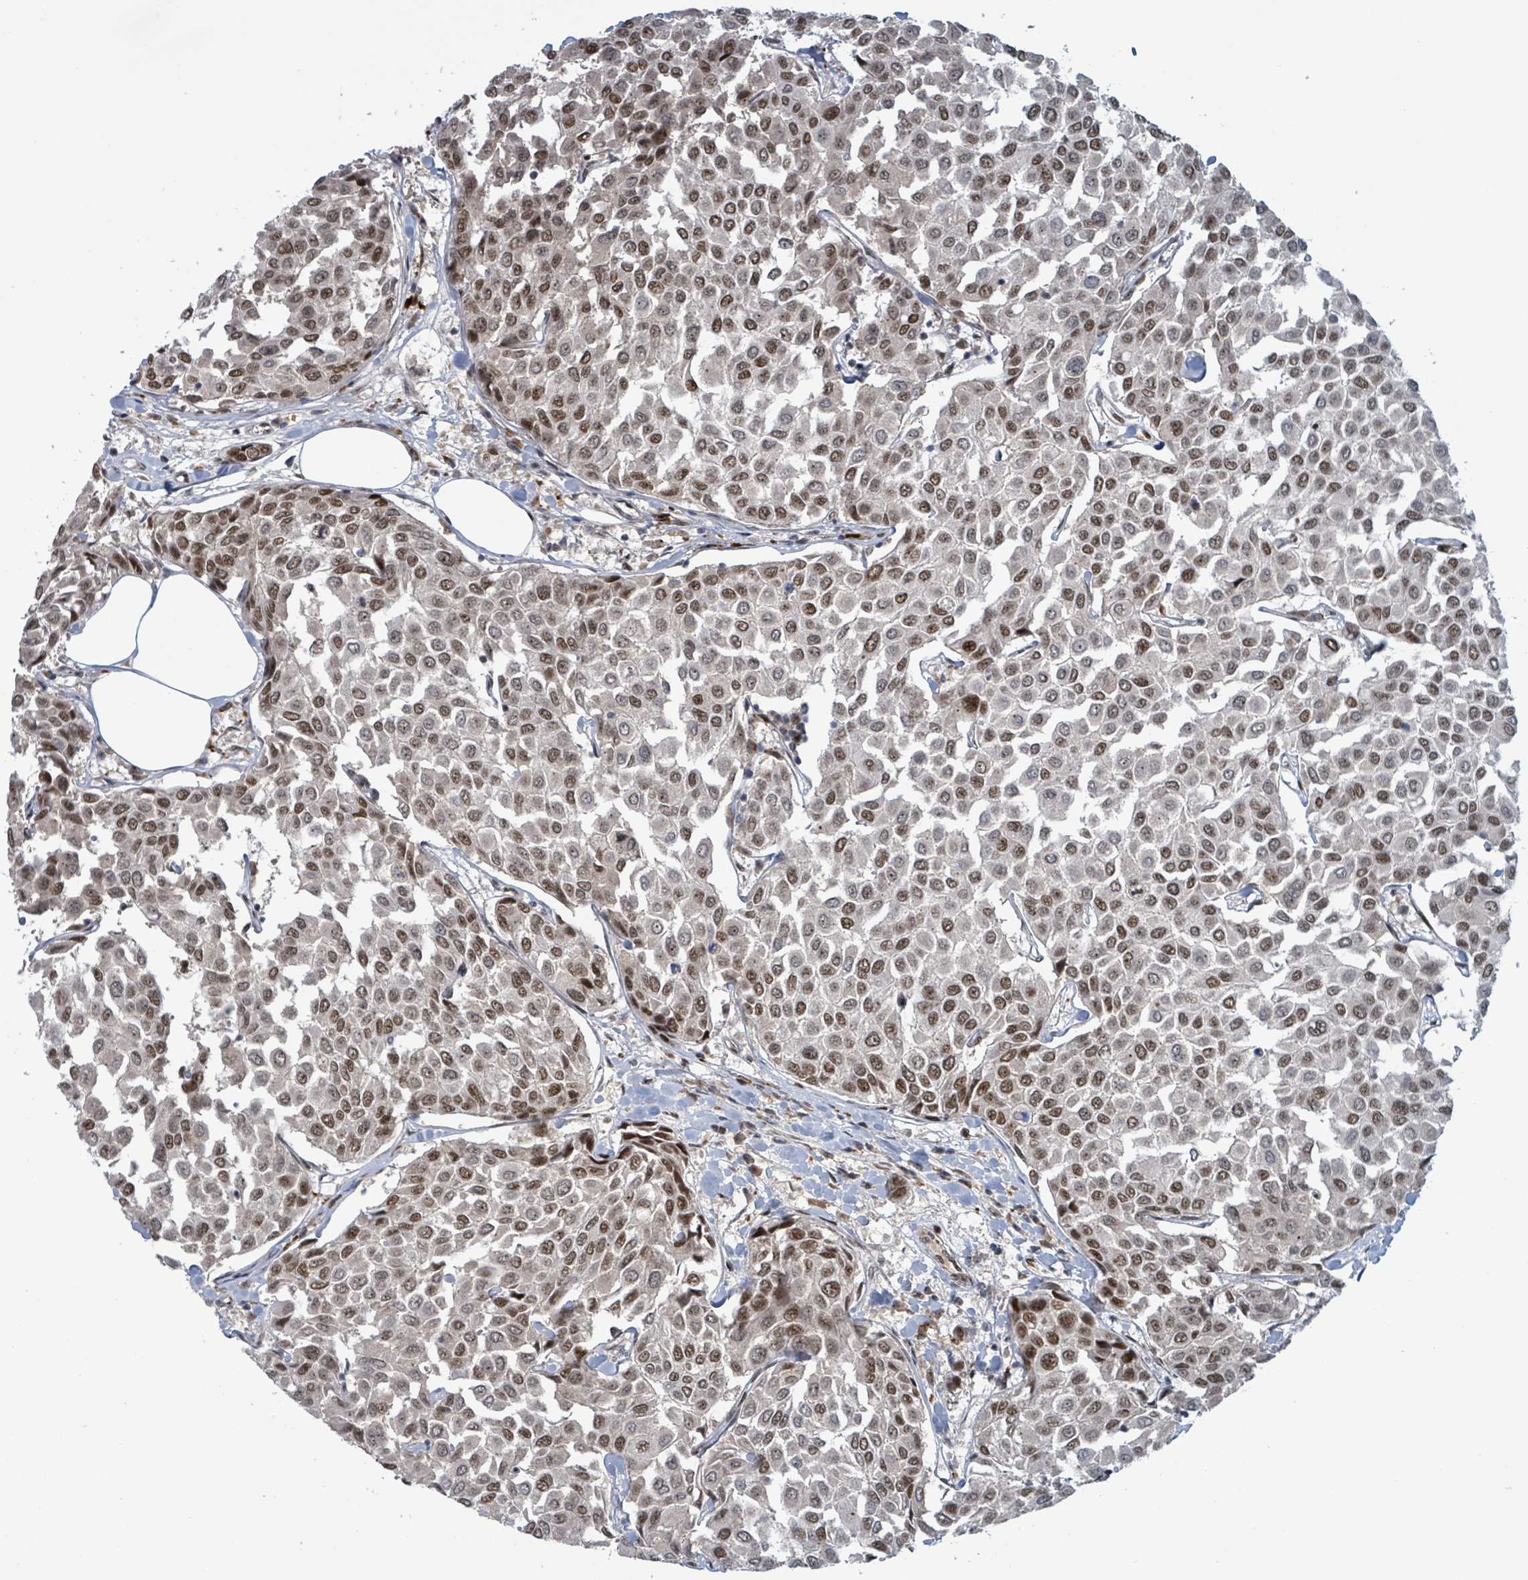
{"staining": {"intensity": "moderate", "quantity": ">75%", "location": "nuclear"}, "tissue": "breast cancer", "cell_type": "Tumor cells", "image_type": "cancer", "snomed": [{"axis": "morphology", "description": "Duct carcinoma"}, {"axis": "topography", "description": "Breast"}], "caption": "A photomicrograph of human intraductal carcinoma (breast) stained for a protein shows moderate nuclear brown staining in tumor cells.", "gene": "KLF3", "patient": {"sex": "female", "age": 55}}